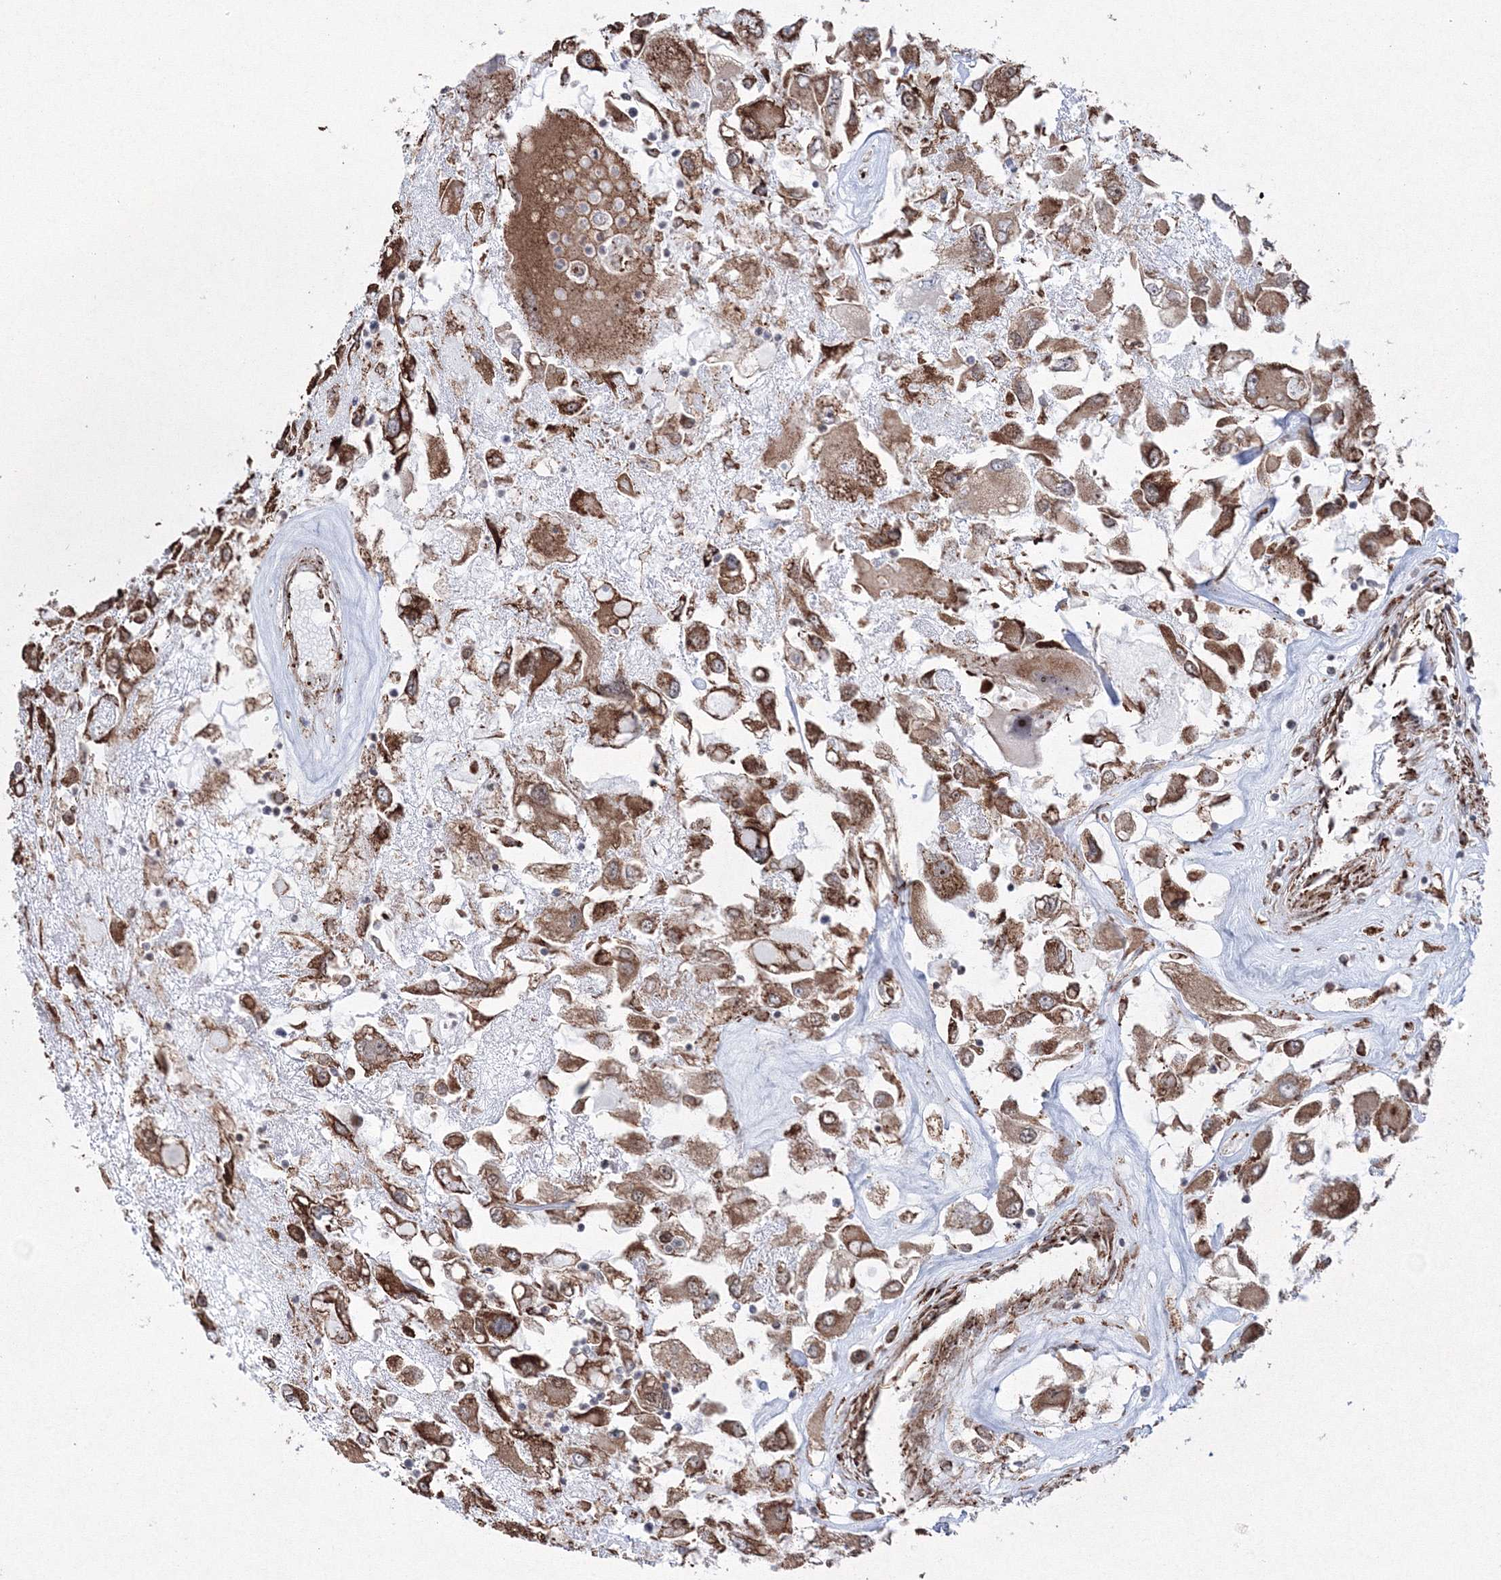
{"staining": {"intensity": "moderate", "quantity": ">75%", "location": "cytoplasmic/membranous"}, "tissue": "renal cancer", "cell_type": "Tumor cells", "image_type": "cancer", "snomed": [{"axis": "morphology", "description": "Adenocarcinoma, NOS"}, {"axis": "topography", "description": "Kidney"}], "caption": "Adenocarcinoma (renal) was stained to show a protein in brown. There is medium levels of moderate cytoplasmic/membranous positivity in approximately >75% of tumor cells.", "gene": "EFCAB12", "patient": {"sex": "female", "age": 52}}